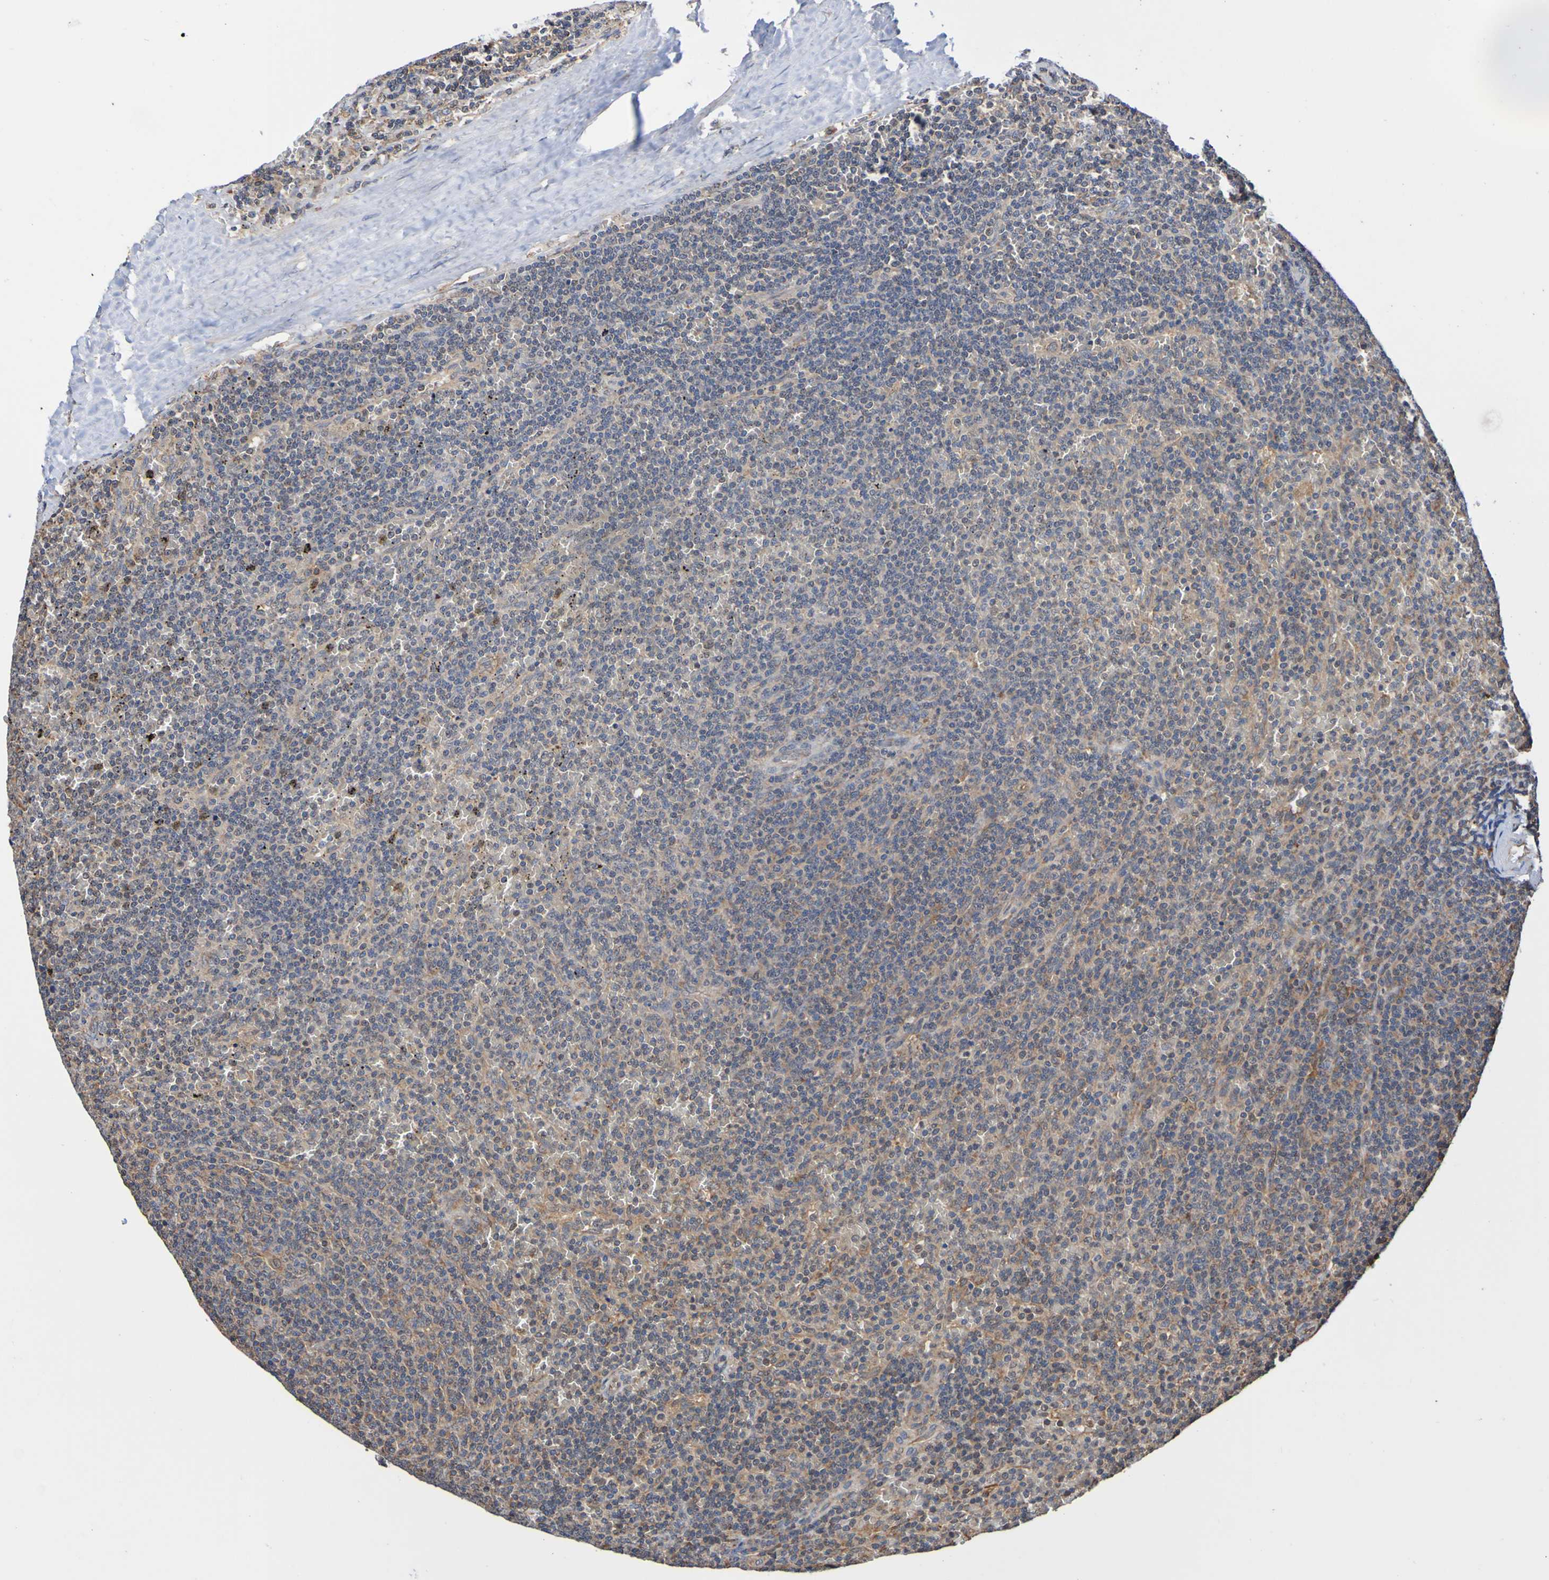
{"staining": {"intensity": "negative", "quantity": "none", "location": "none"}, "tissue": "lymphoma", "cell_type": "Tumor cells", "image_type": "cancer", "snomed": [{"axis": "morphology", "description": "Malignant lymphoma, non-Hodgkin's type, Low grade"}, {"axis": "topography", "description": "Spleen"}], "caption": "IHC of lymphoma shows no staining in tumor cells.", "gene": "AXIN1", "patient": {"sex": "female", "age": 50}}